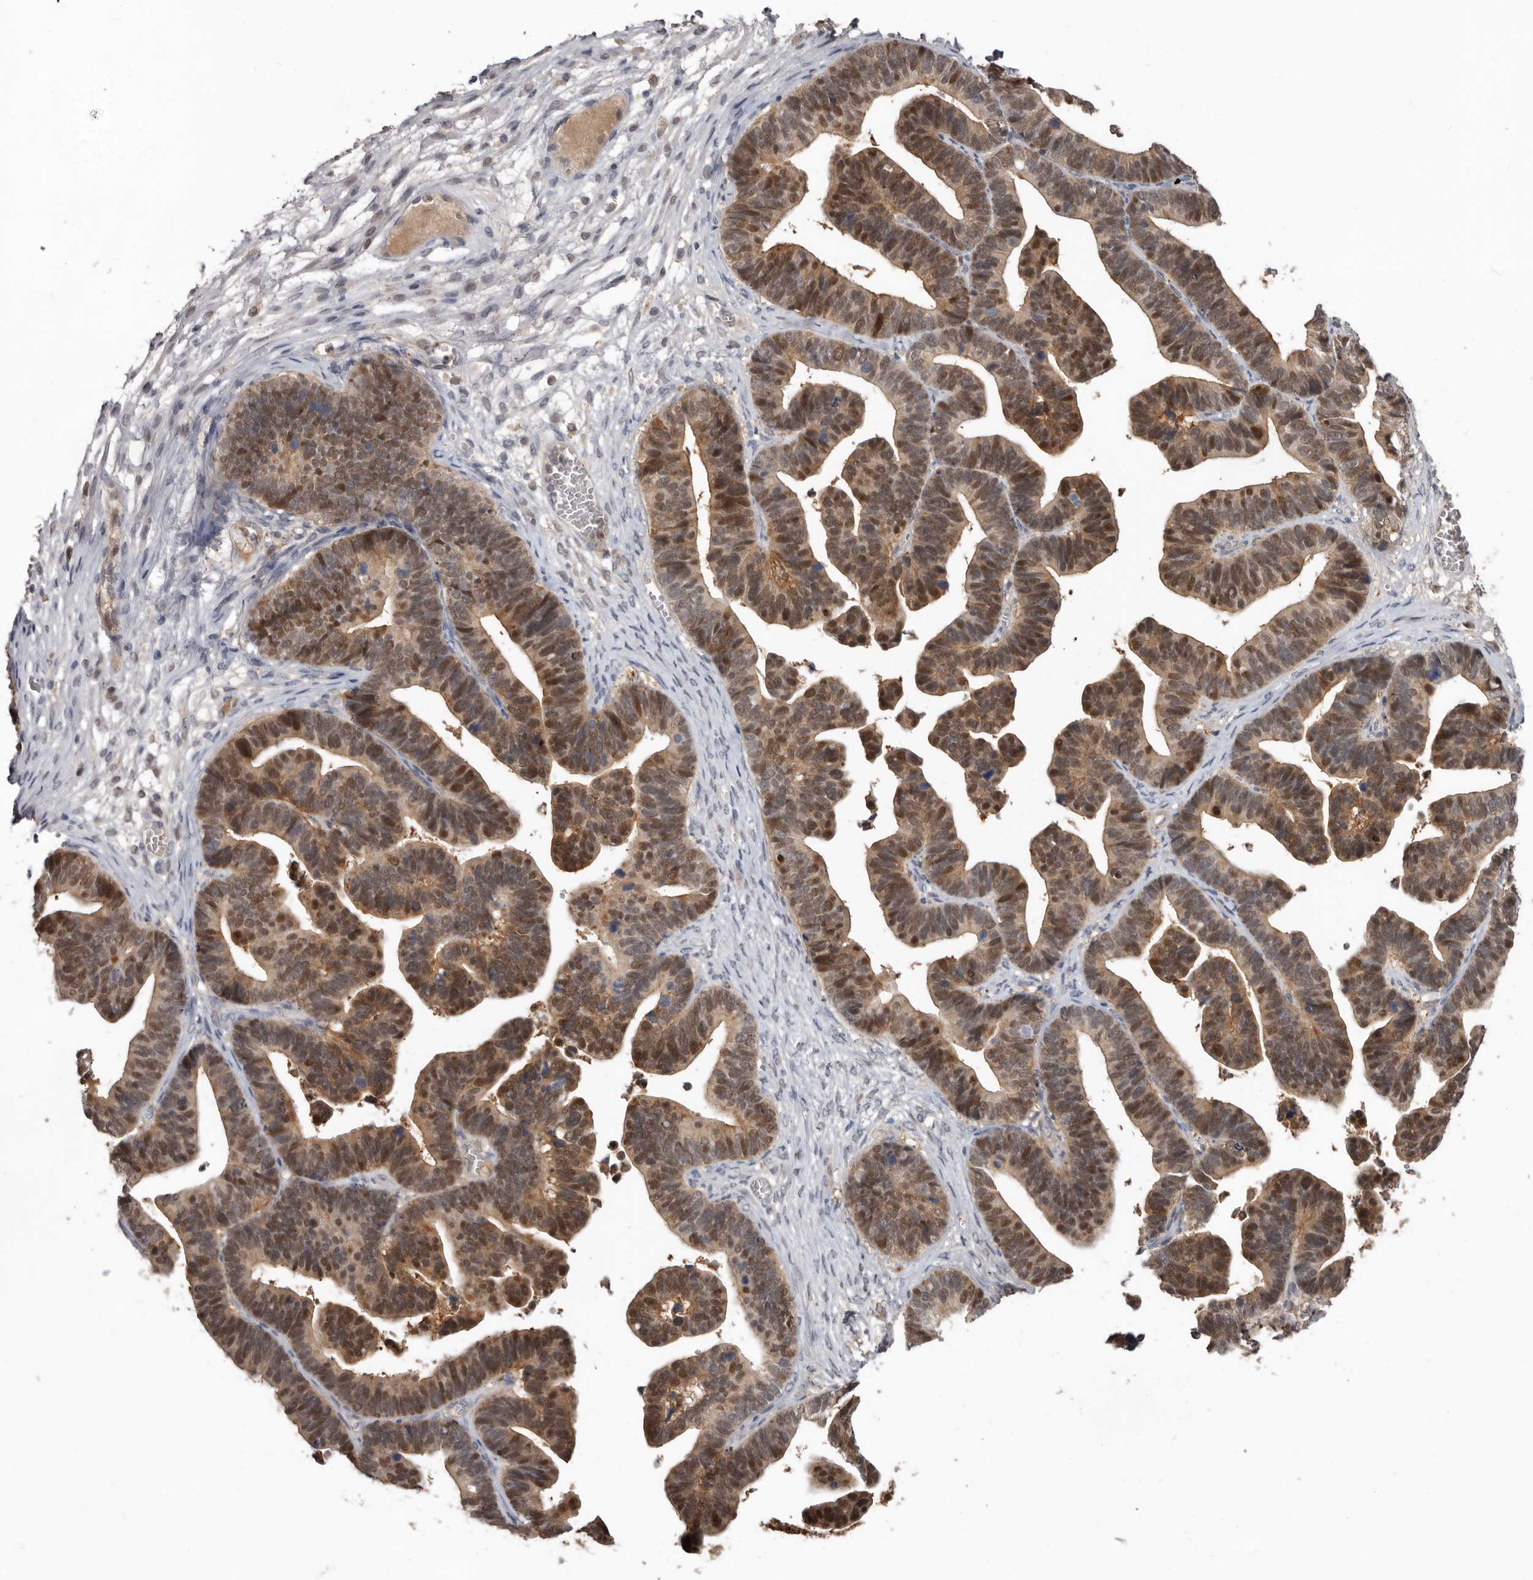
{"staining": {"intensity": "moderate", "quantity": ">75%", "location": "cytoplasmic/membranous,nuclear"}, "tissue": "ovarian cancer", "cell_type": "Tumor cells", "image_type": "cancer", "snomed": [{"axis": "morphology", "description": "Cystadenocarcinoma, serous, NOS"}, {"axis": "topography", "description": "Ovary"}], "caption": "Brown immunohistochemical staining in human ovarian cancer displays moderate cytoplasmic/membranous and nuclear positivity in approximately >75% of tumor cells. (DAB (3,3'-diaminobenzidine) = brown stain, brightfield microscopy at high magnification).", "gene": "RBKS", "patient": {"sex": "female", "age": 56}}